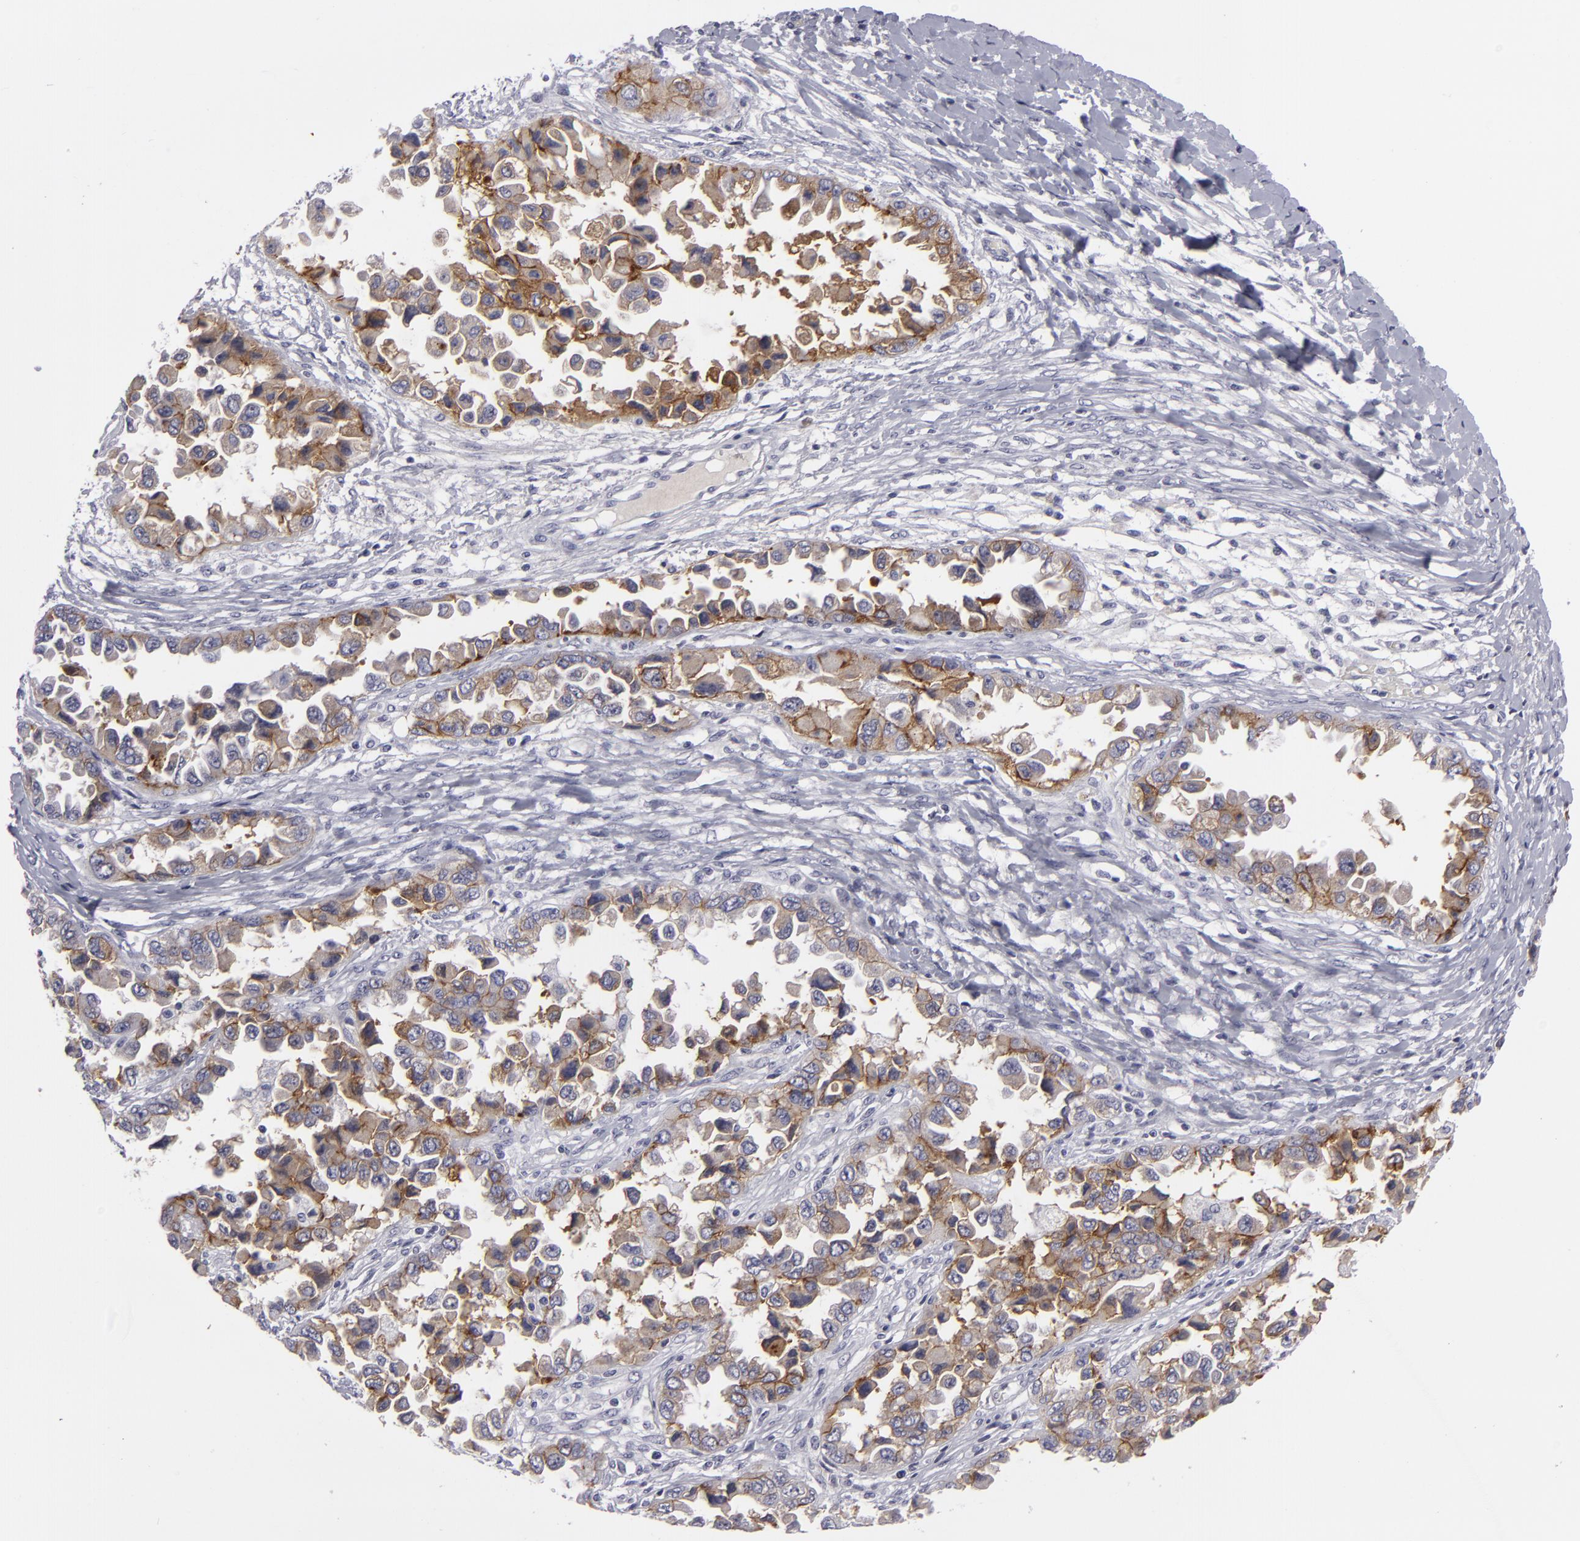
{"staining": {"intensity": "moderate", "quantity": "25%-75%", "location": "cytoplasmic/membranous"}, "tissue": "ovarian cancer", "cell_type": "Tumor cells", "image_type": "cancer", "snomed": [{"axis": "morphology", "description": "Cystadenocarcinoma, serous, NOS"}, {"axis": "topography", "description": "Ovary"}], "caption": "Immunohistochemical staining of human ovarian serous cystadenocarcinoma shows medium levels of moderate cytoplasmic/membranous expression in about 25%-75% of tumor cells. (DAB (3,3'-diaminobenzidine) IHC with brightfield microscopy, high magnification).", "gene": "JUP", "patient": {"sex": "female", "age": 84}}